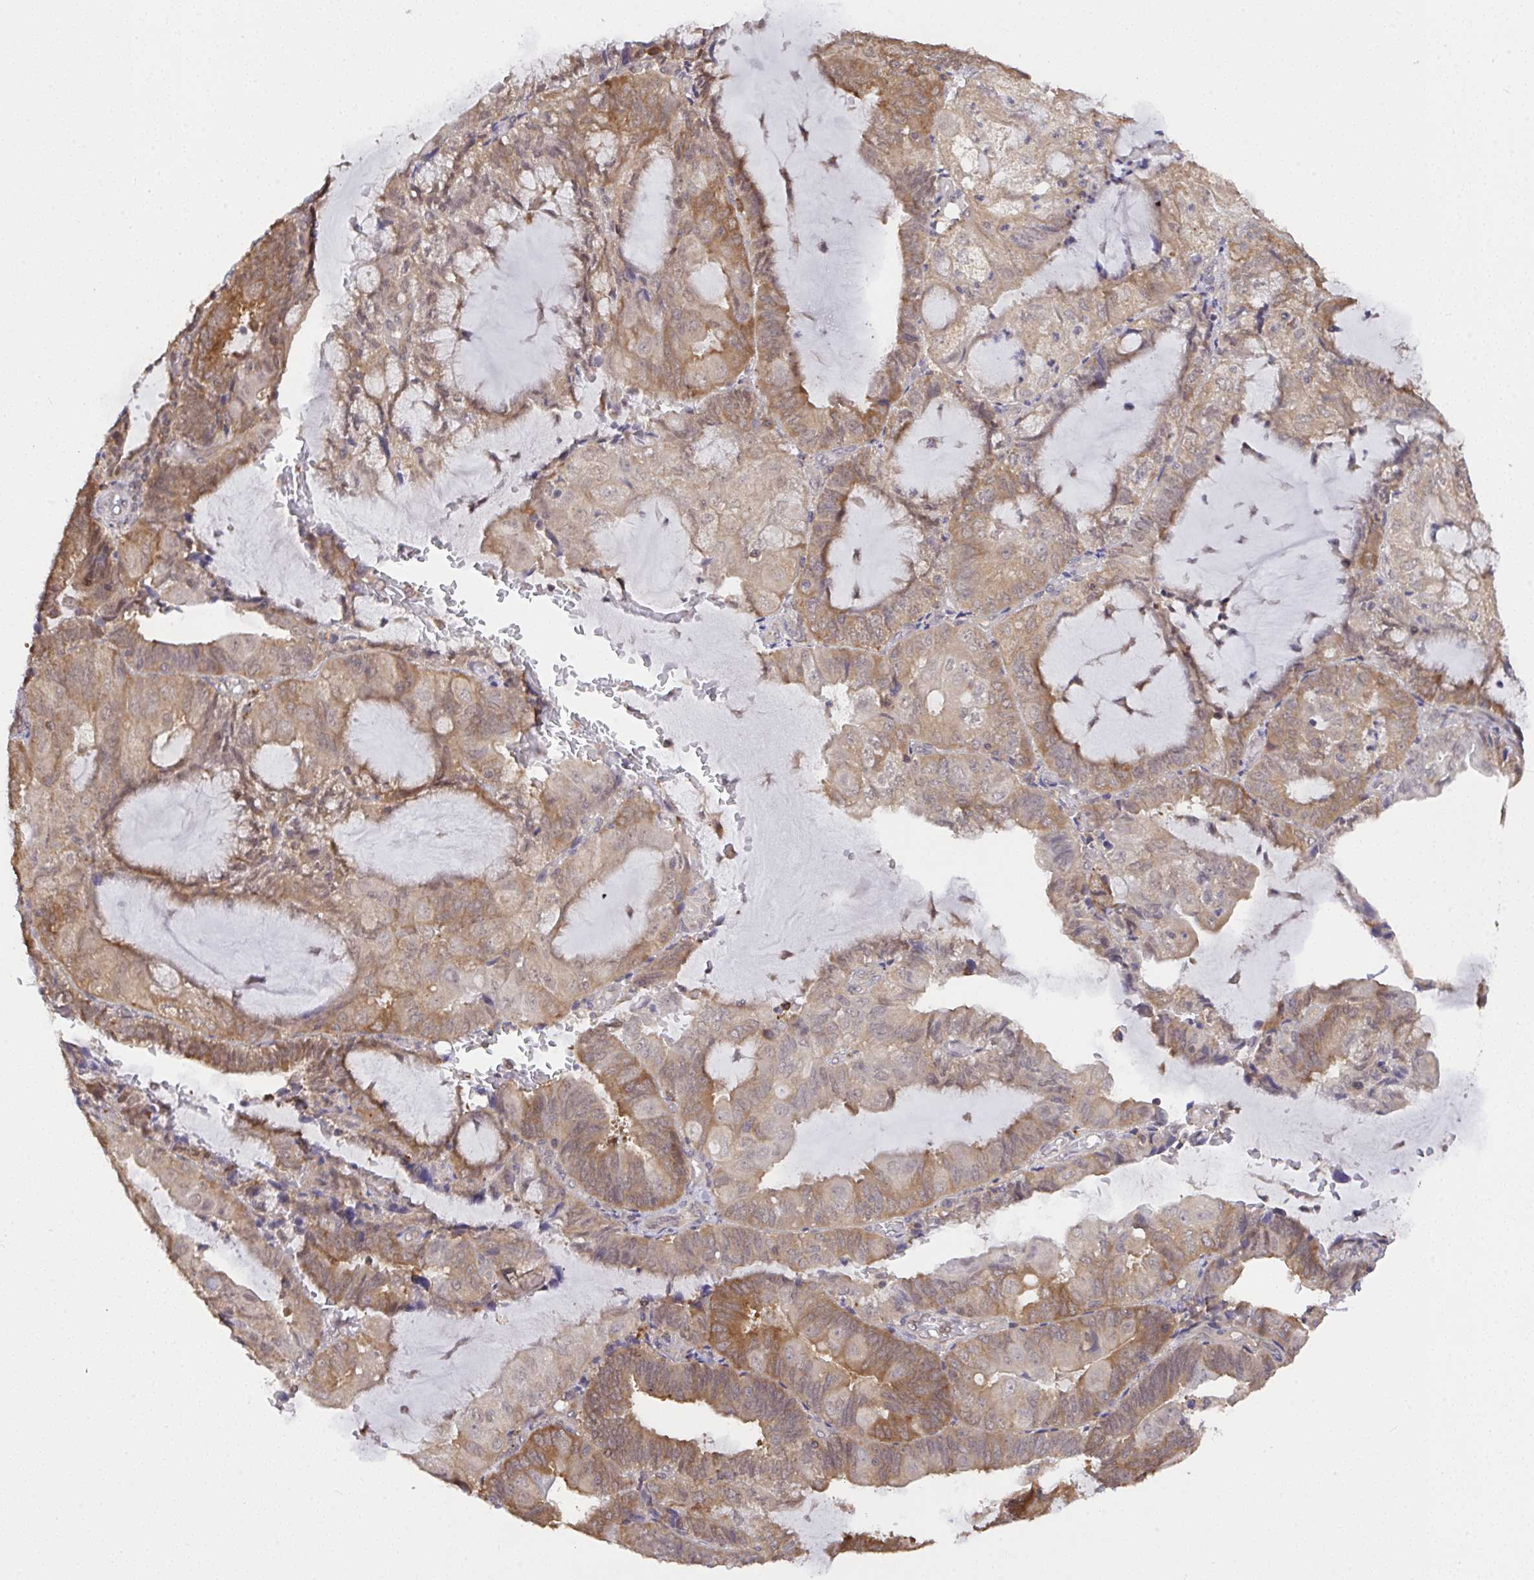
{"staining": {"intensity": "moderate", "quantity": "25%-75%", "location": "cytoplasmic/membranous"}, "tissue": "endometrial cancer", "cell_type": "Tumor cells", "image_type": "cancer", "snomed": [{"axis": "morphology", "description": "Adenocarcinoma, NOS"}, {"axis": "topography", "description": "Endometrium"}], "caption": "Endometrial adenocarcinoma was stained to show a protein in brown. There is medium levels of moderate cytoplasmic/membranous positivity in about 25%-75% of tumor cells.", "gene": "C12orf57", "patient": {"sex": "female", "age": 81}}